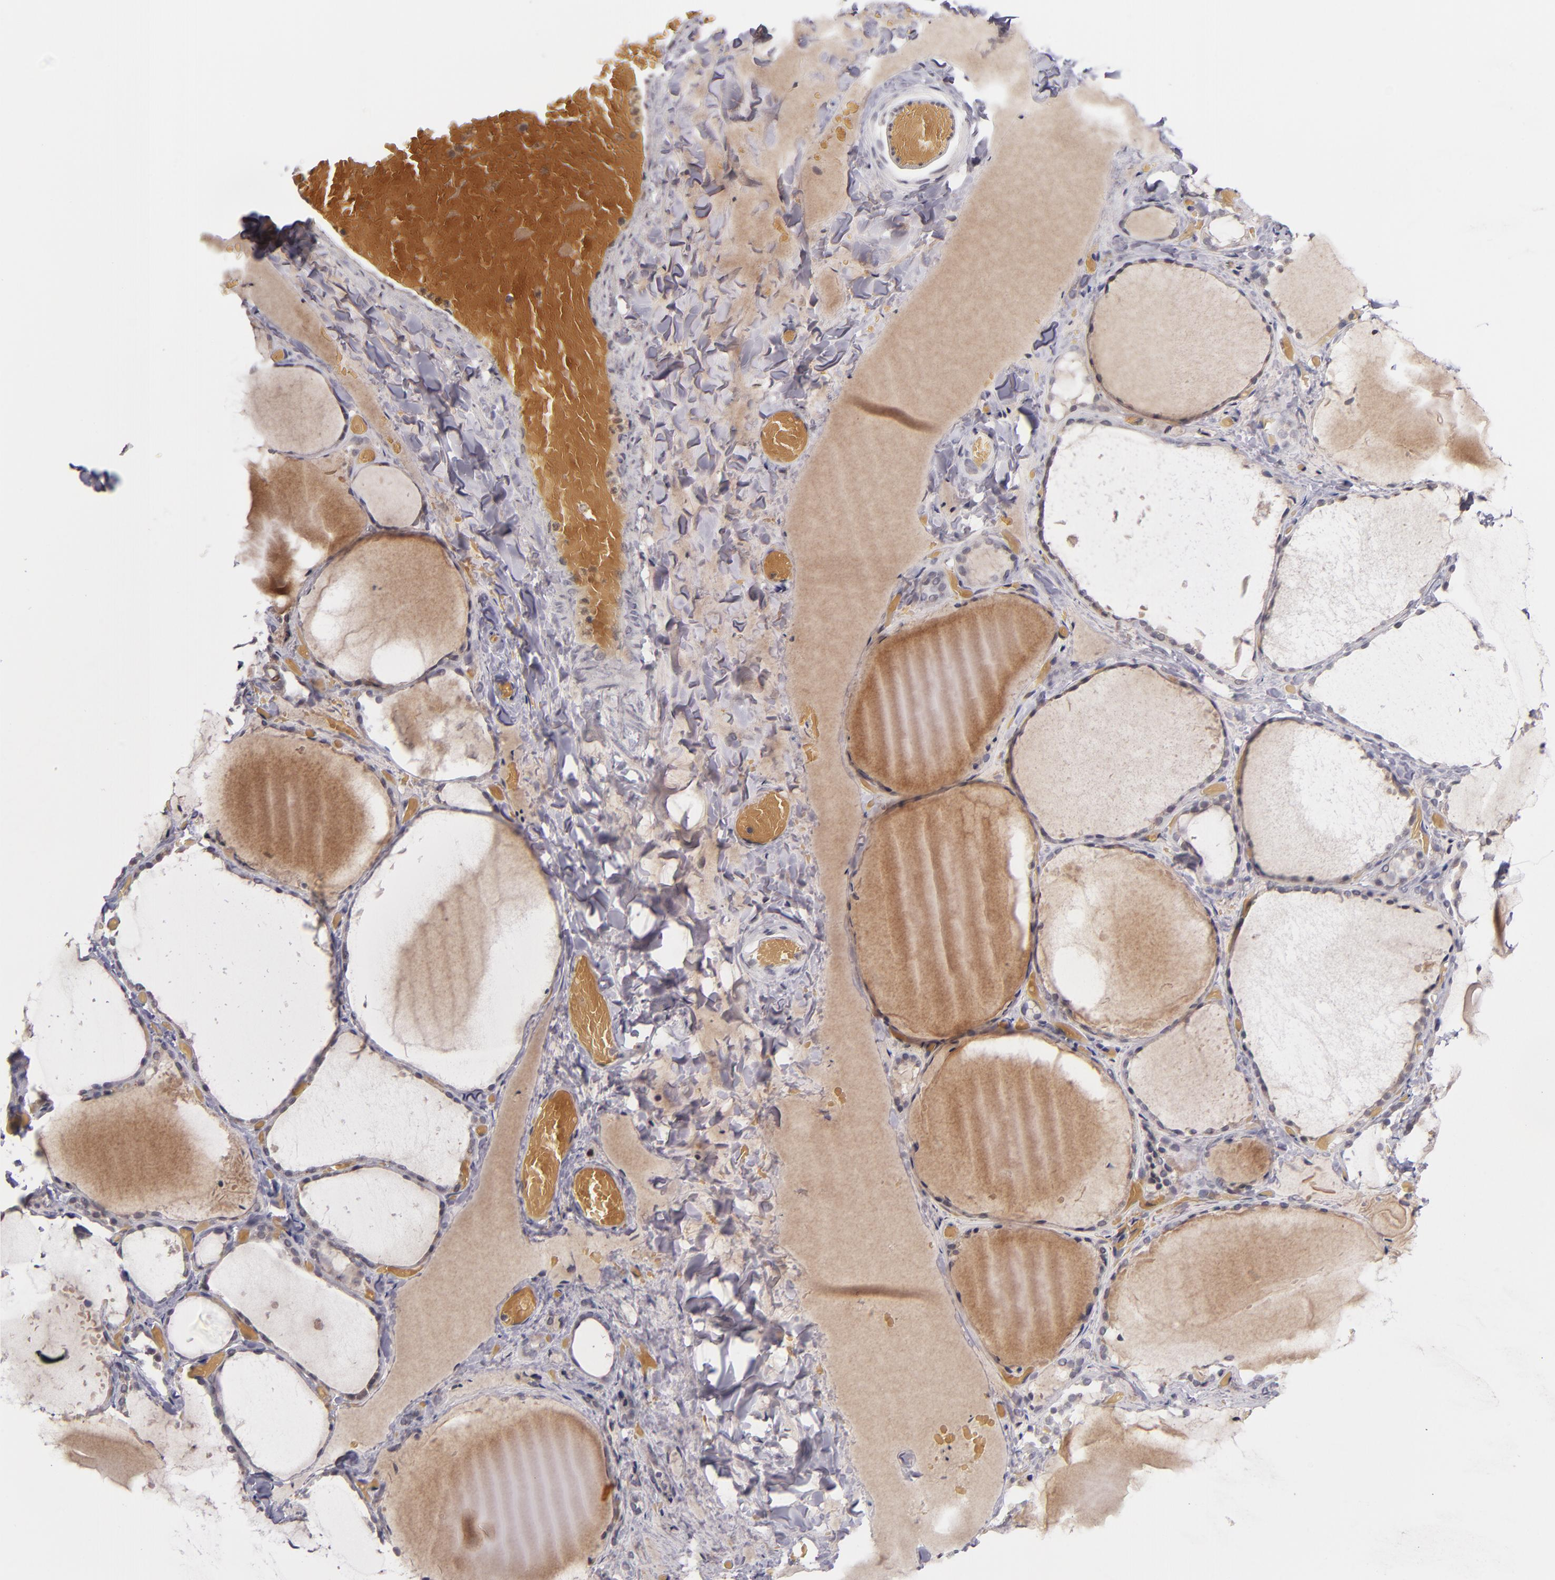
{"staining": {"intensity": "weak", "quantity": ">75%", "location": "cytoplasmic/membranous"}, "tissue": "thyroid gland", "cell_type": "Glandular cells", "image_type": "normal", "snomed": [{"axis": "morphology", "description": "Normal tissue, NOS"}, {"axis": "topography", "description": "Thyroid gland"}], "caption": "Protein expression by immunohistochemistry (IHC) exhibits weak cytoplasmic/membranous staining in about >75% of glandular cells in unremarkable thyroid gland. (DAB = brown stain, brightfield microscopy at high magnification).", "gene": "CDC7", "patient": {"sex": "female", "age": 22}}